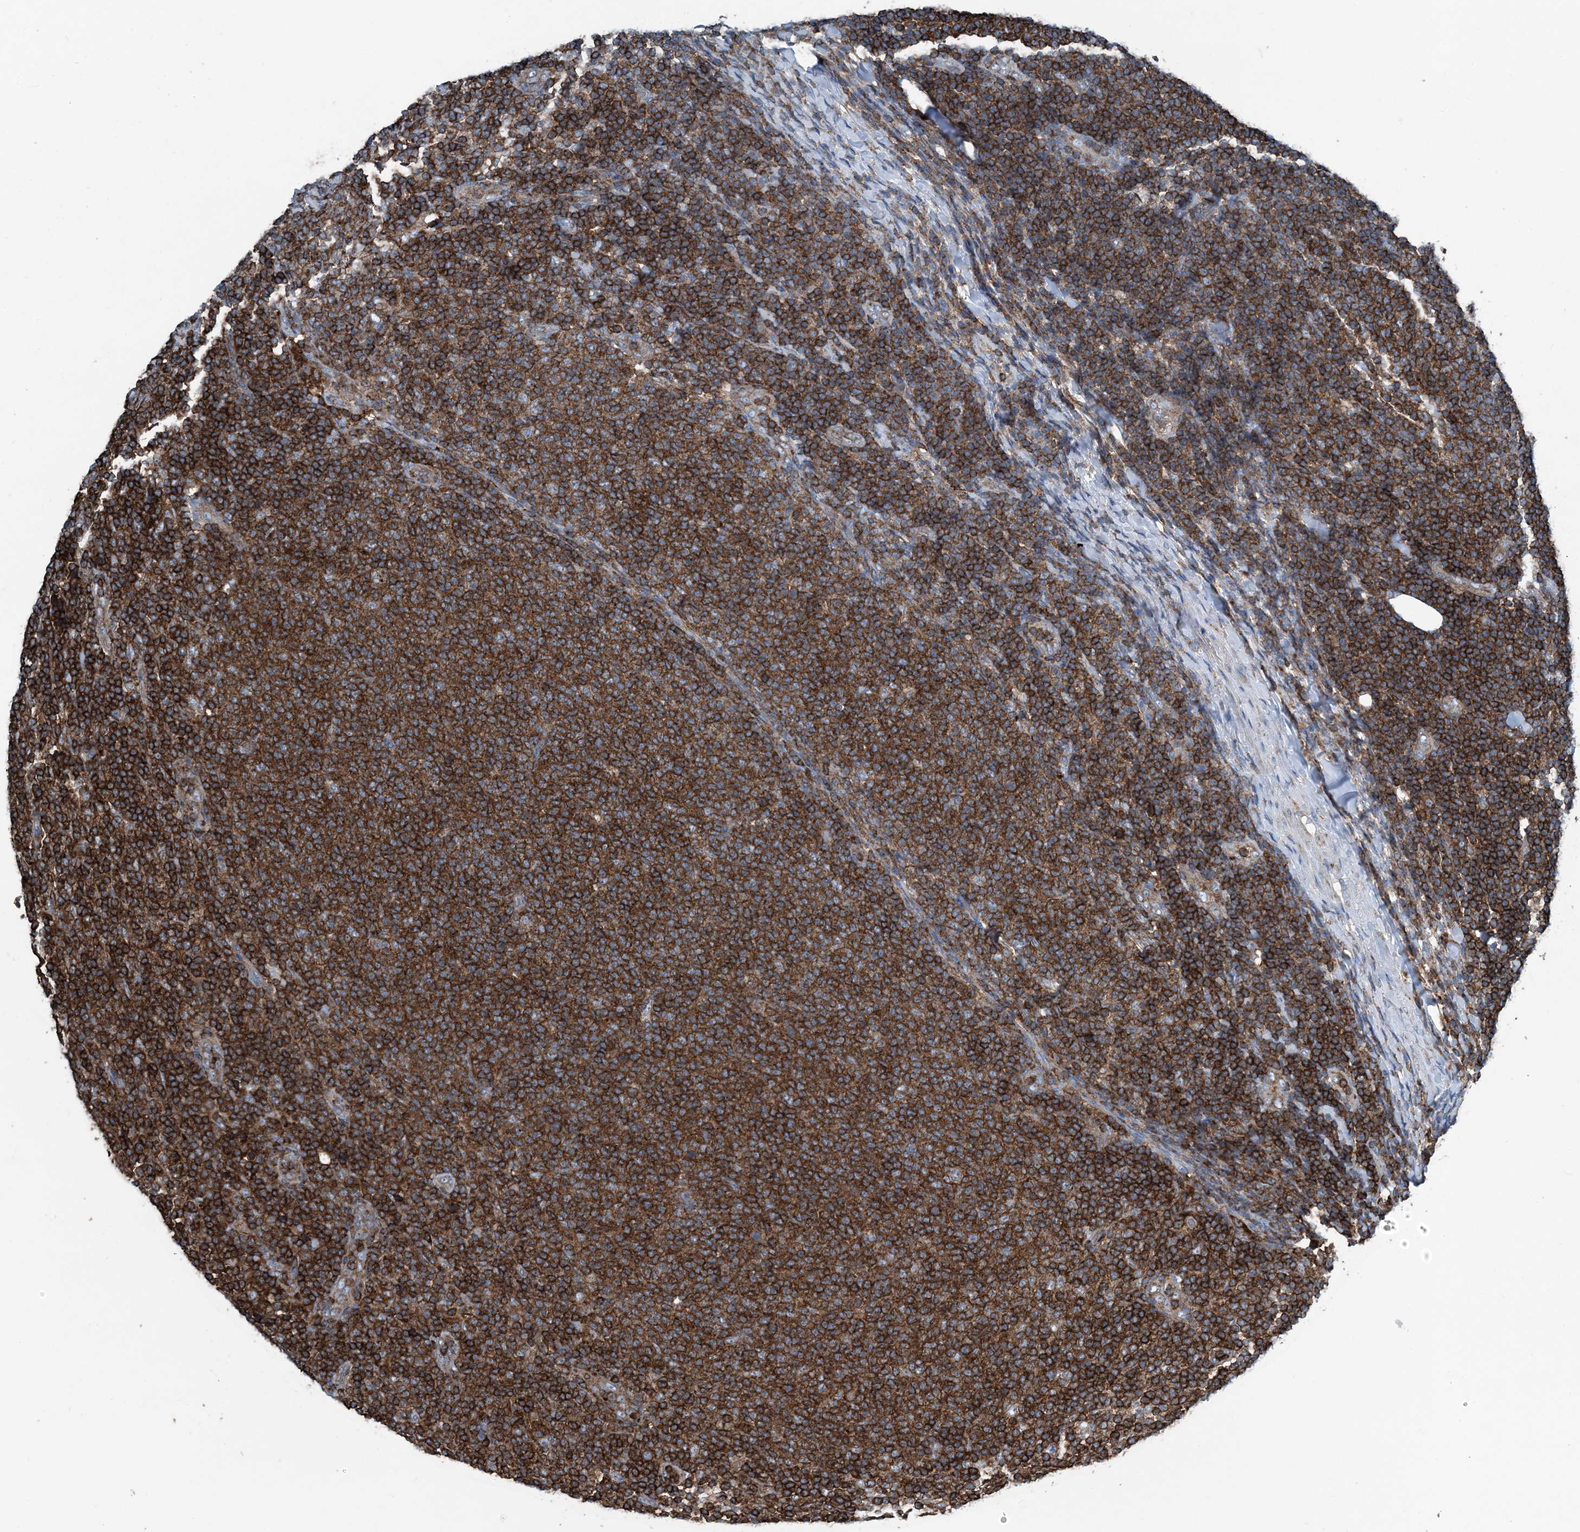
{"staining": {"intensity": "strong", "quantity": ">75%", "location": "cytoplasmic/membranous"}, "tissue": "lymphoma", "cell_type": "Tumor cells", "image_type": "cancer", "snomed": [{"axis": "morphology", "description": "Malignant lymphoma, non-Hodgkin's type, Low grade"}, {"axis": "topography", "description": "Lymph node"}], "caption": "The photomicrograph reveals staining of low-grade malignant lymphoma, non-Hodgkin's type, revealing strong cytoplasmic/membranous protein expression (brown color) within tumor cells.", "gene": "CFL1", "patient": {"sex": "male", "age": 66}}